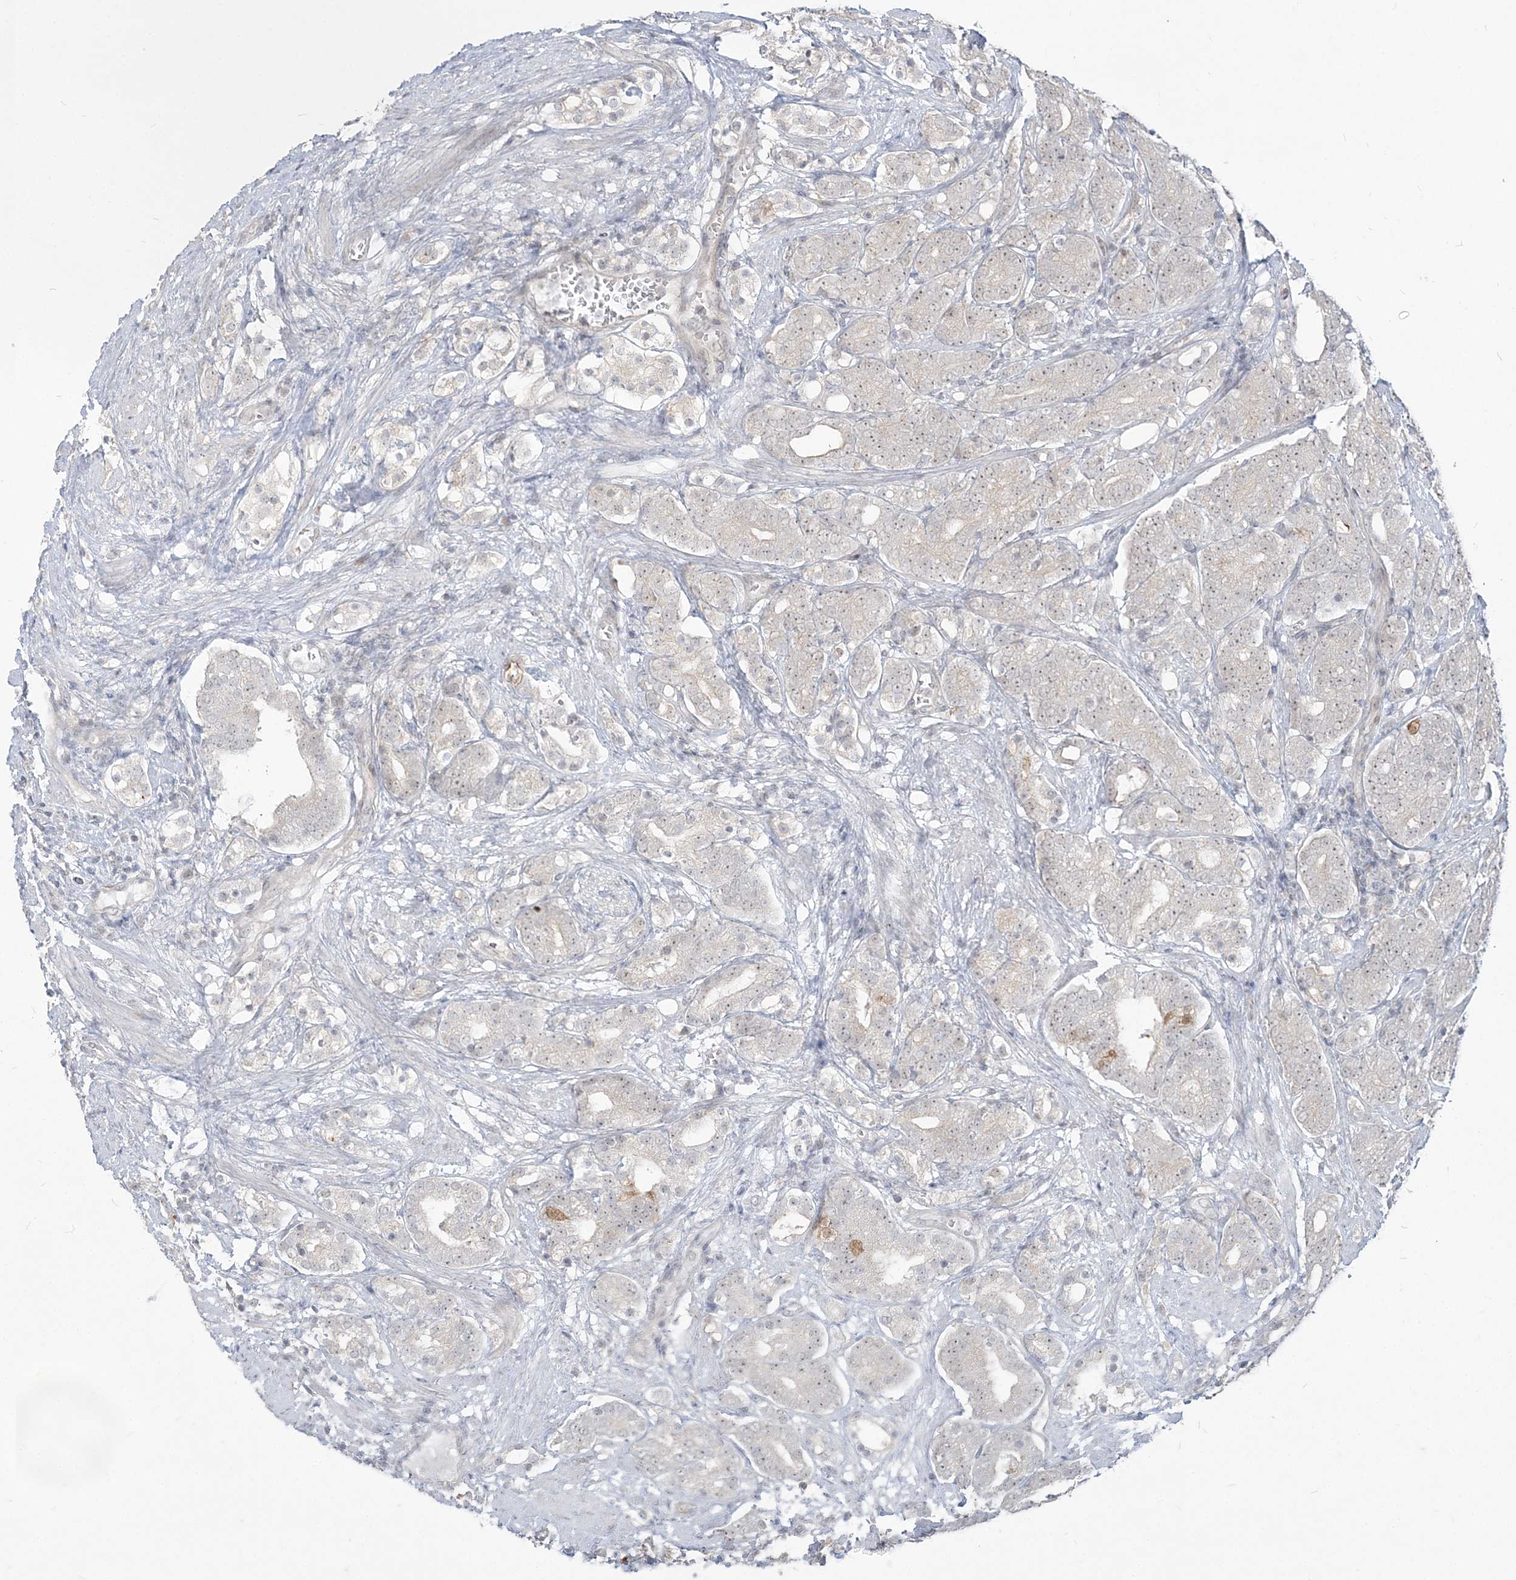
{"staining": {"intensity": "negative", "quantity": "none", "location": "none"}, "tissue": "prostate cancer", "cell_type": "Tumor cells", "image_type": "cancer", "snomed": [{"axis": "morphology", "description": "Adenocarcinoma, High grade"}, {"axis": "topography", "description": "Prostate"}], "caption": "A micrograph of prostate cancer stained for a protein shows no brown staining in tumor cells. (DAB (3,3'-diaminobenzidine) immunohistochemistry (IHC) visualized using brightfield microscopy, high magnification).", "gene": "SDAD1", "patient": {"sex": "male", "age": 57}}